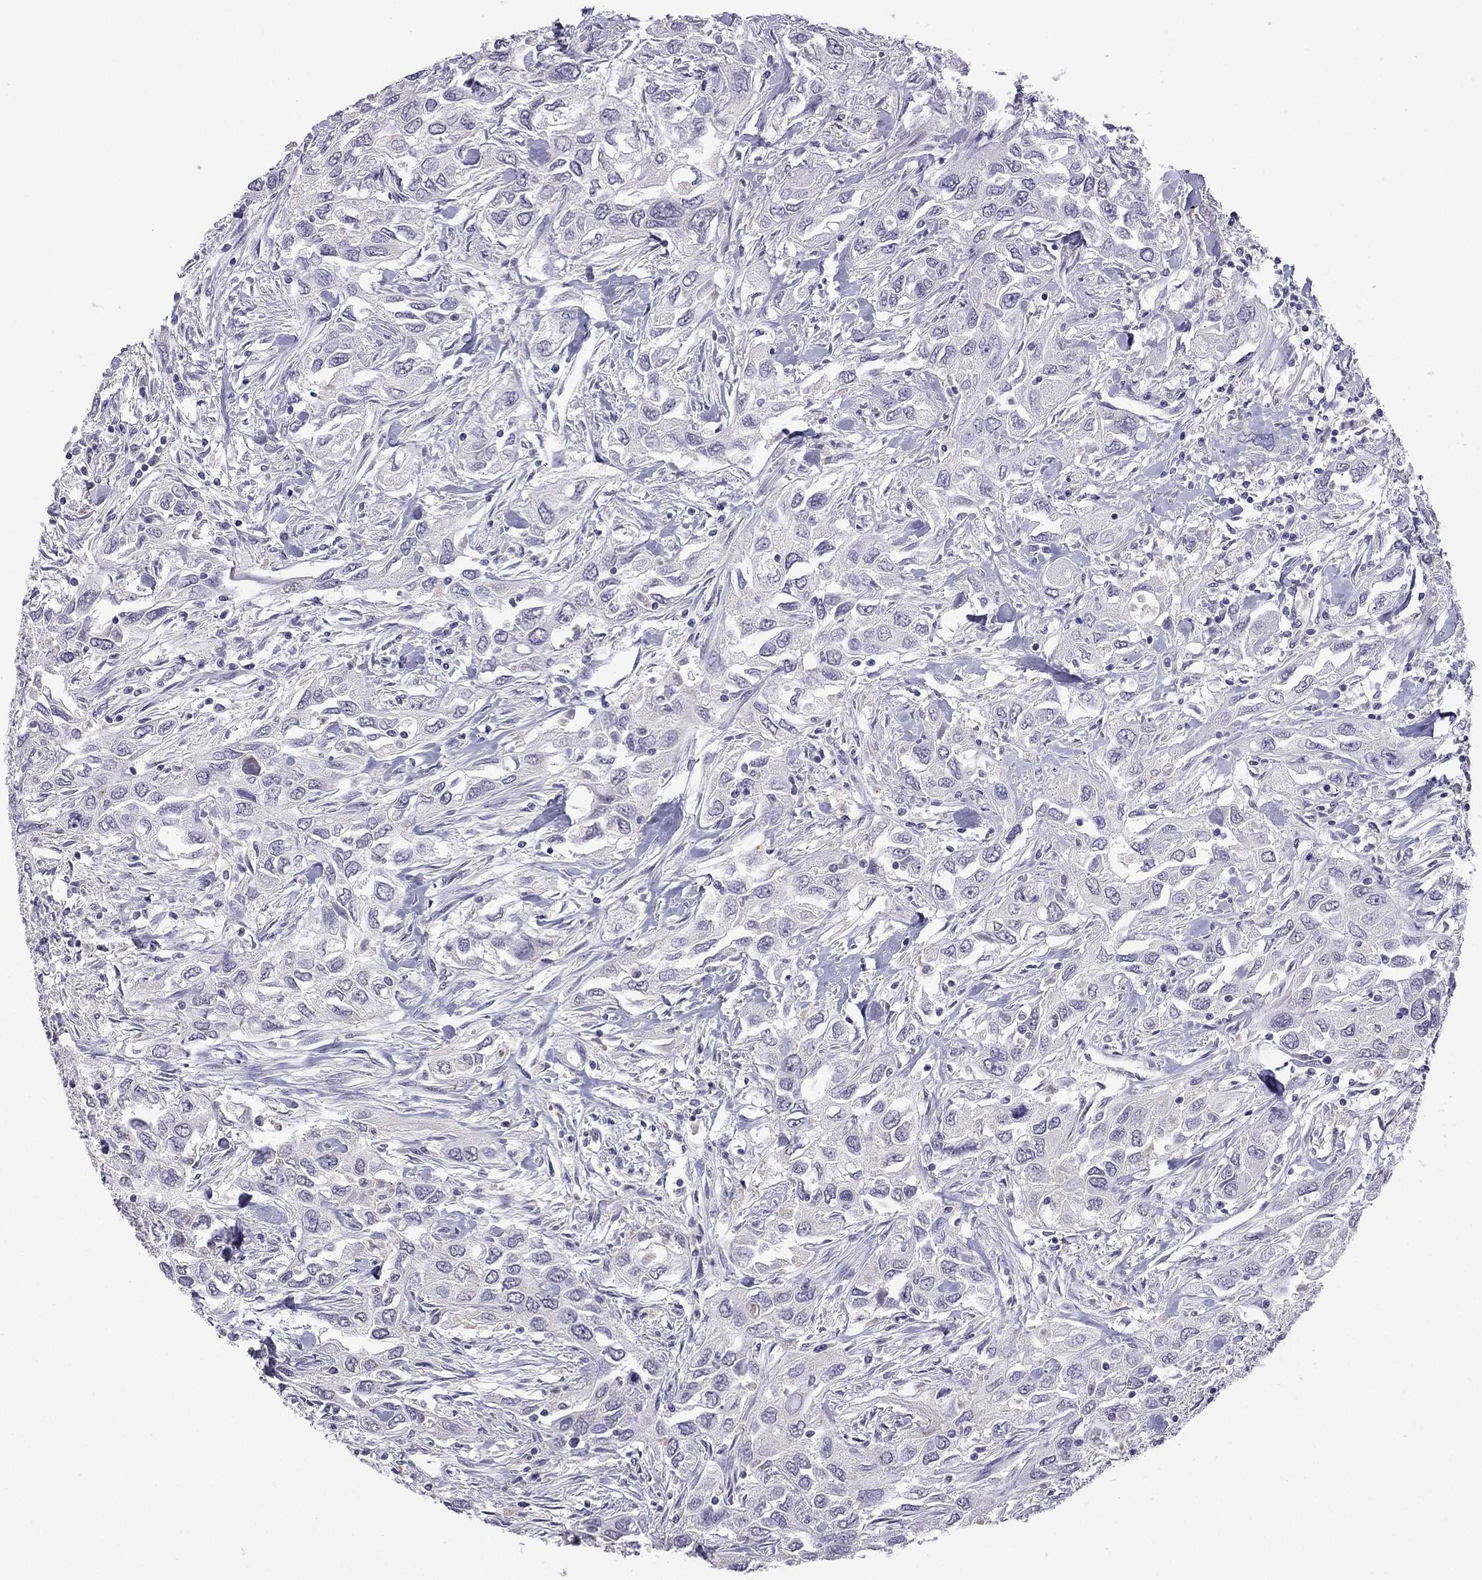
{"staining": {"intensity": "negative", "quantity": "none", "location": "none"}, "tissue": "urothelial cancer", "cell_type": "Tumor cells", "image_type": "cancer", "snomed": [{"axis": "morphology", "description": "Urothelial carcinoma, High grade"}, {"axis": "topography", "description": "Urinary bladder"}], "caption": "IHC micrograph of human urothelial carcinoma (high-grade) stained for a protein (brown), which exhibits no positivity in tumor cells.", "gene": "CFAP70", "patient": {"sex": "male", "age": 76}}